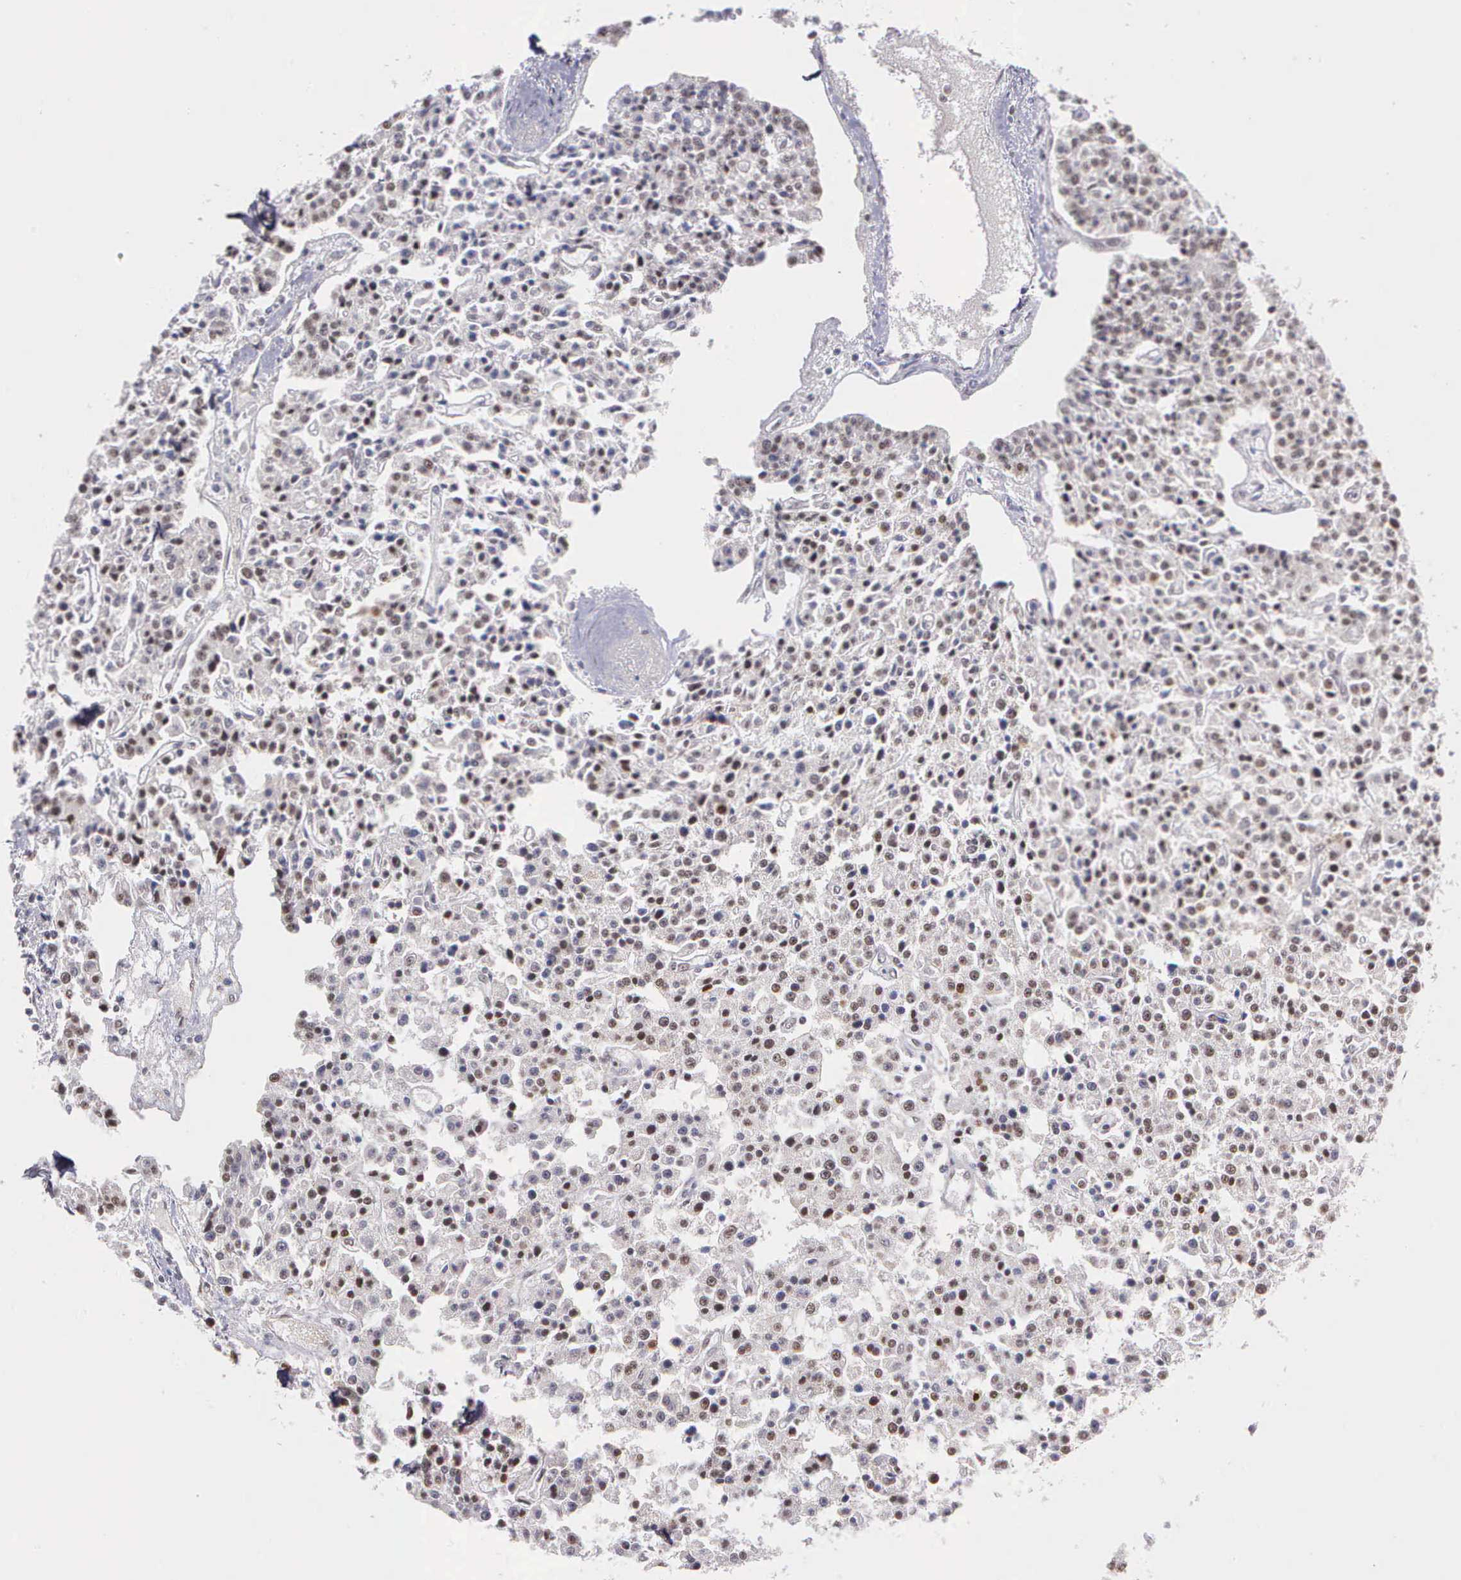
{"staining": {"intensity": "moderate", "quantity": "25%-75%", "location": "cytoplasmic/membranous,nuclear"}, "tissue": "carcinoid", "cell_type": "Tumor cells", "image_type": "cancer", "snomed": [{"axis": "morphology", "description": "Carcinoid, malignant, NOS"}, {"axis": "topography", "description": "Stomach"}], "caption": "This photomicrograph exhibits malignant carcinoid stained with immunohistochemistry to label a protein in brown. The cytoplasmic/membranous and nuclear of tumor cells show moderate positivity for the protein. Nuclei are counter-stained blue.", "gene": "UBR7", "patient": {"sex": "female", "age": 76}}